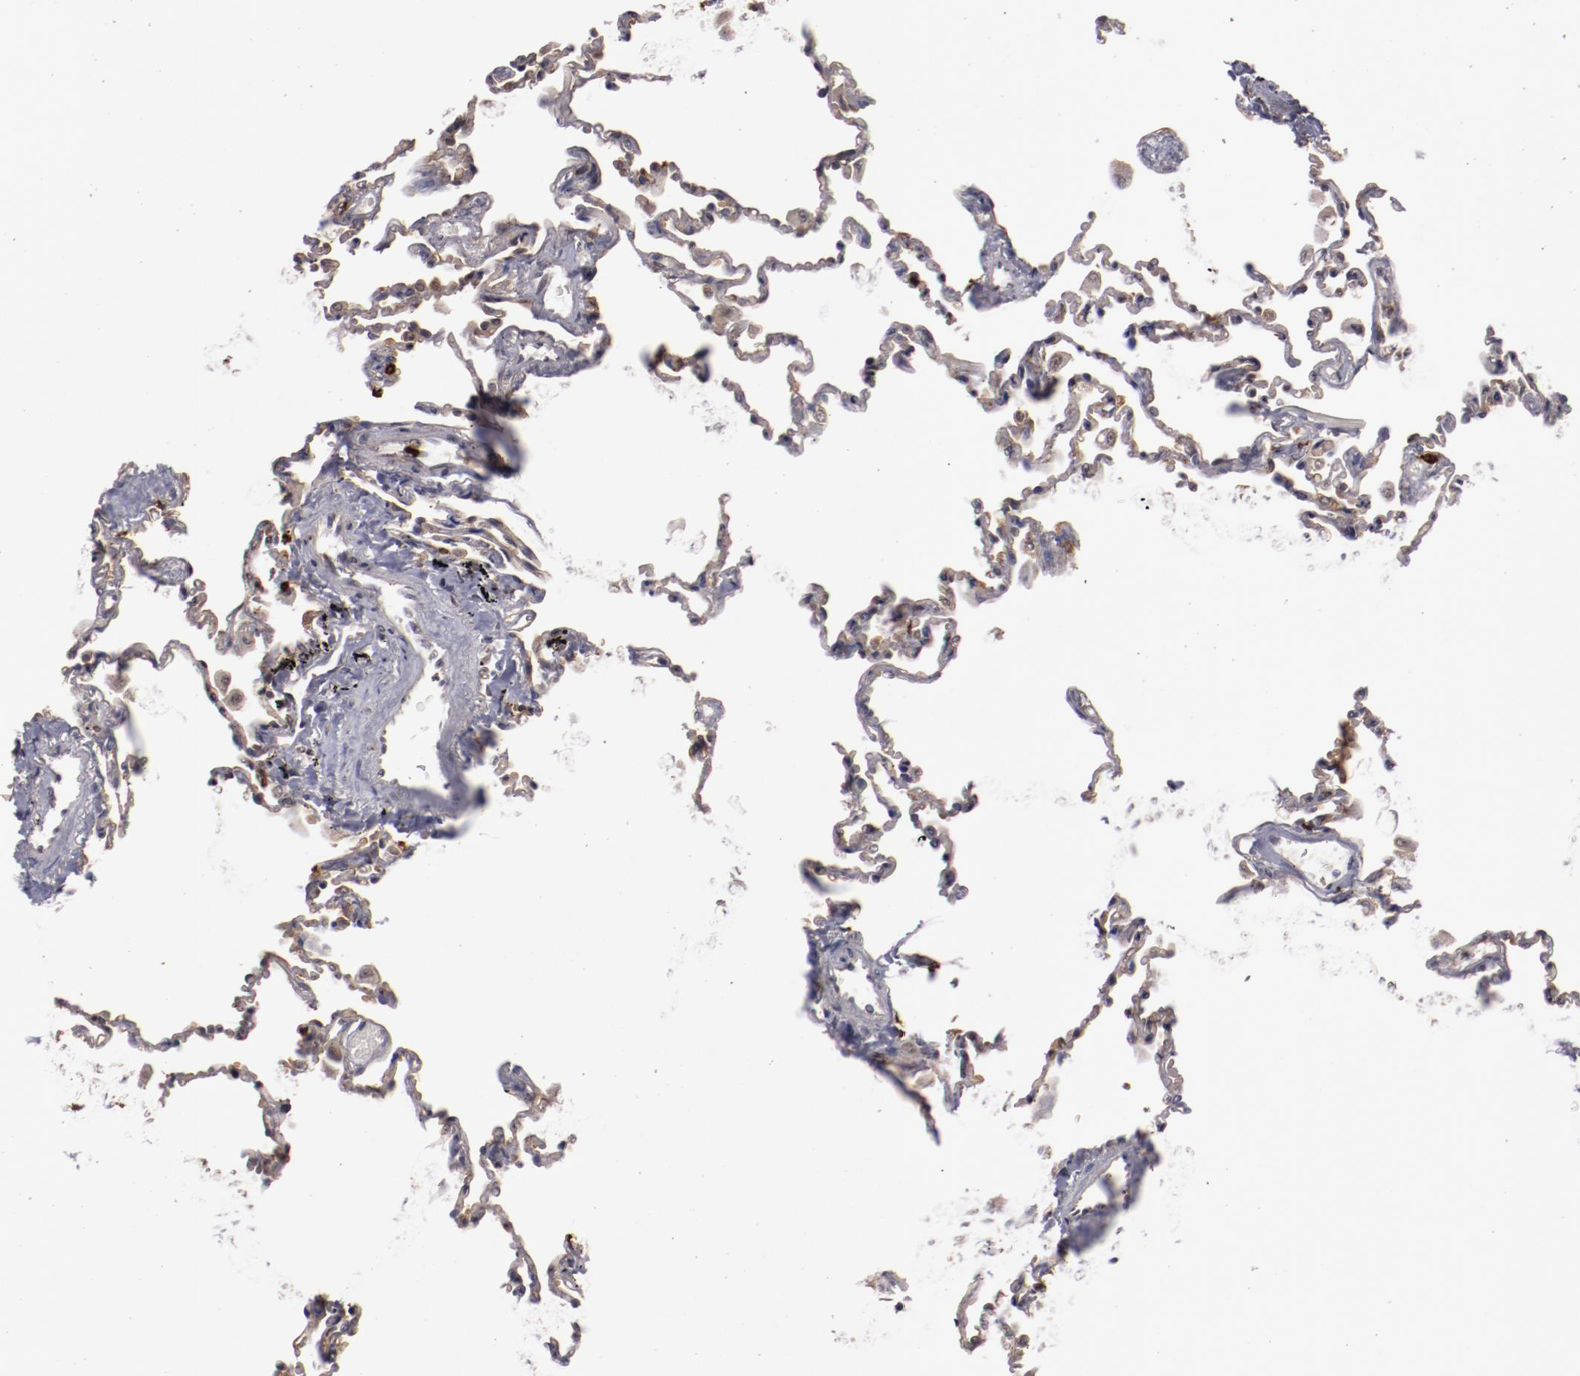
{"staining": {"intensity": "negative", "quantity": "none", "location": "none"}, "tissue": "lung", "cell_type": "Alveolar cells", "image_type": "normal", "snomed": [{"axis": "morphology", "description": "Normal tissue, NOS"}, {"axis": "topography", "description": "Lung"}], "caption": "The IHC photomicrograph has no significant positivity in alveolar cells of lung. (DAB IHC with hematoxylin counter stain).", "gene": "STX3", "patient": {"sex": "male", "age": 59}}